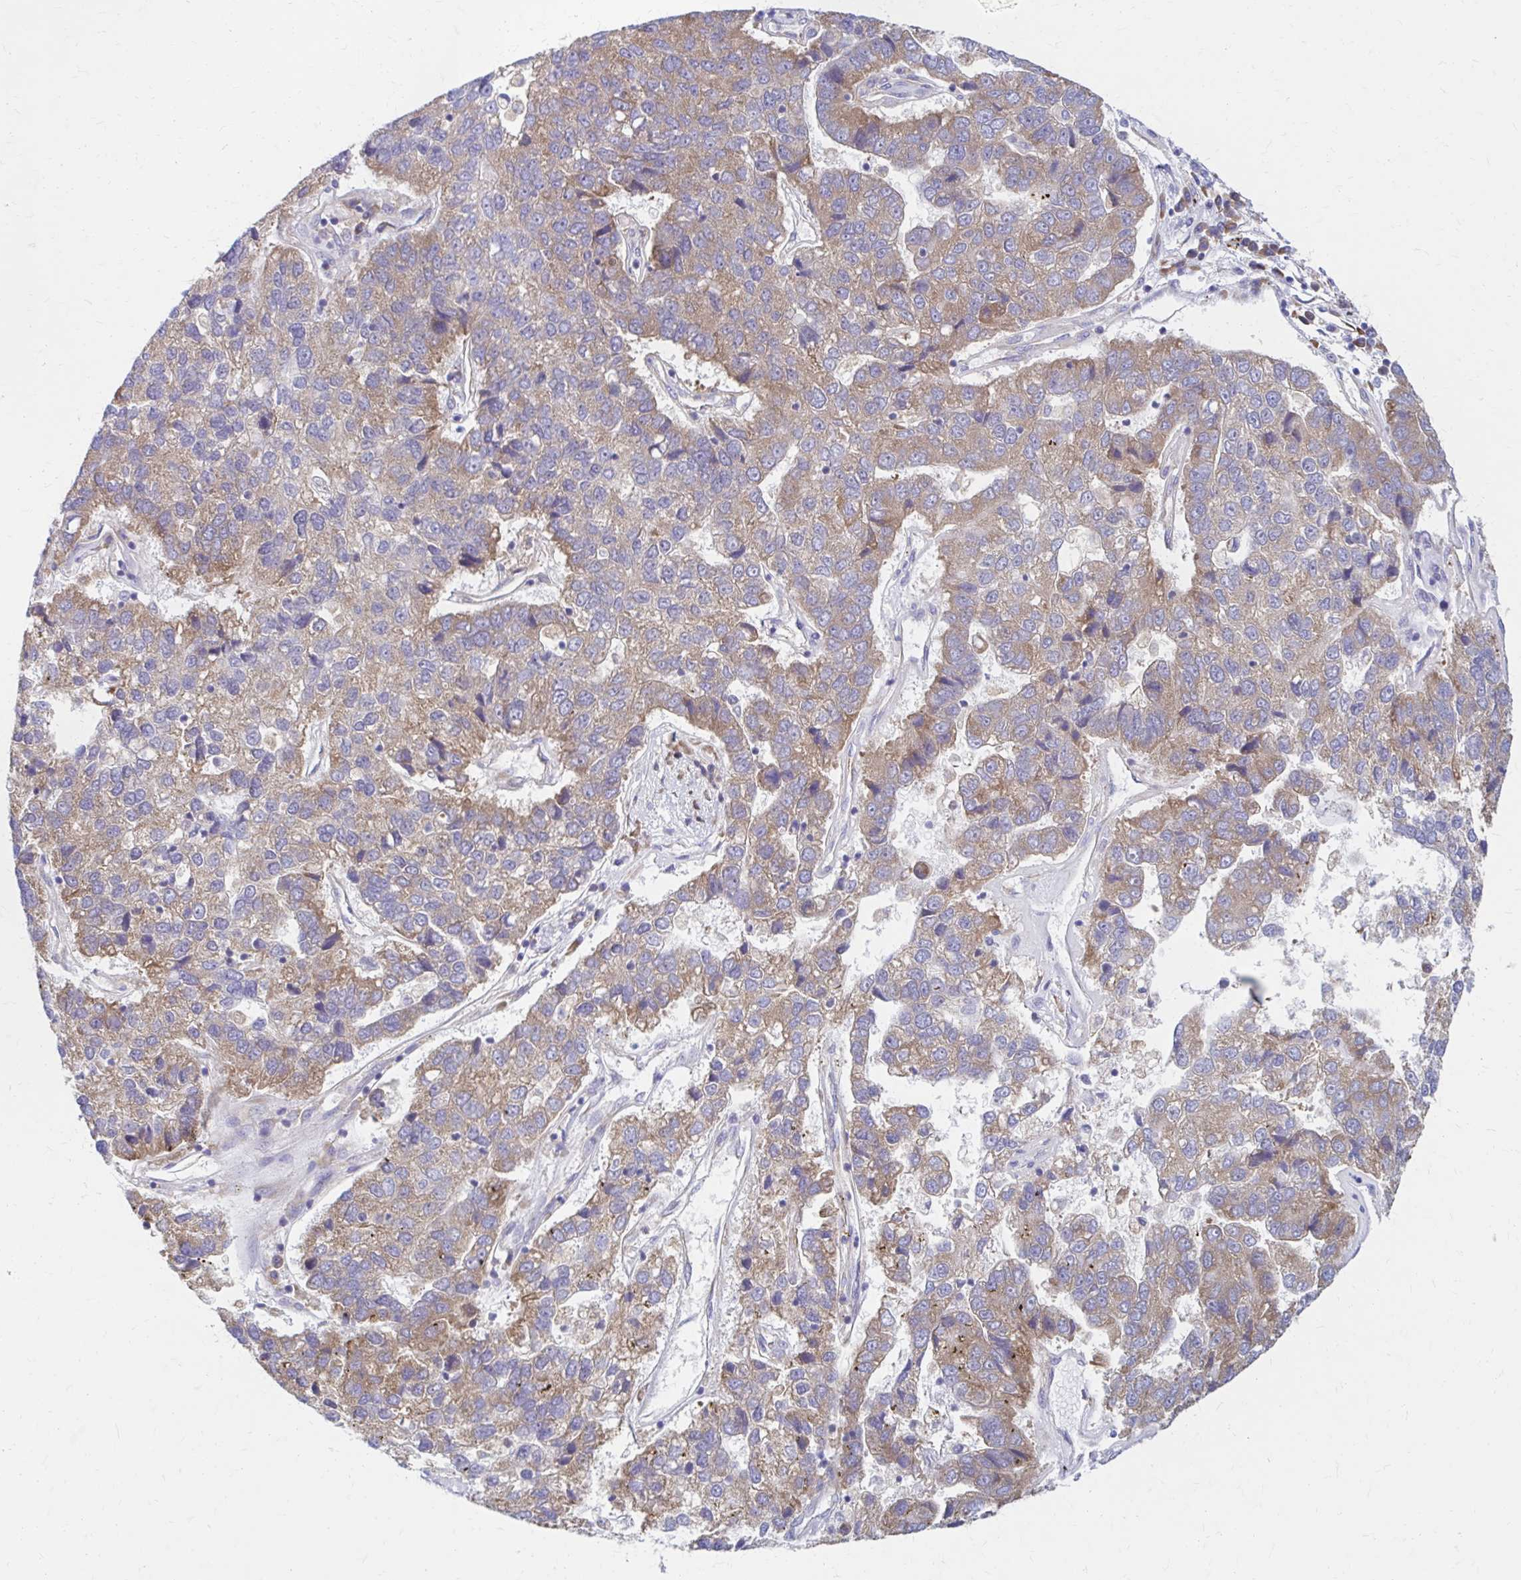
{"staining": {"intensity": "moderate", "quantity": "25%-75%", "location": "cytoplasmic/membranous"}, "tissue": "pancreatic cancer", "cell_type": "Tumor cells", "image_type": "cancer", "snomed": [{"axis": "morphology", "description": "Adenocarcinoma, NOS"}, {"axis": "topography", "description": "Pancreas"}], "caption": "IHC micrograph of human pancreatic adenocarcinoma stained for a protein (brown), which reveals medium levels of moderate cytoplasmic/membranous expression in about 25%-75% of tumor cells.", "gene": "RPL27A", "patient": {"sex": "female", "age": 61}}